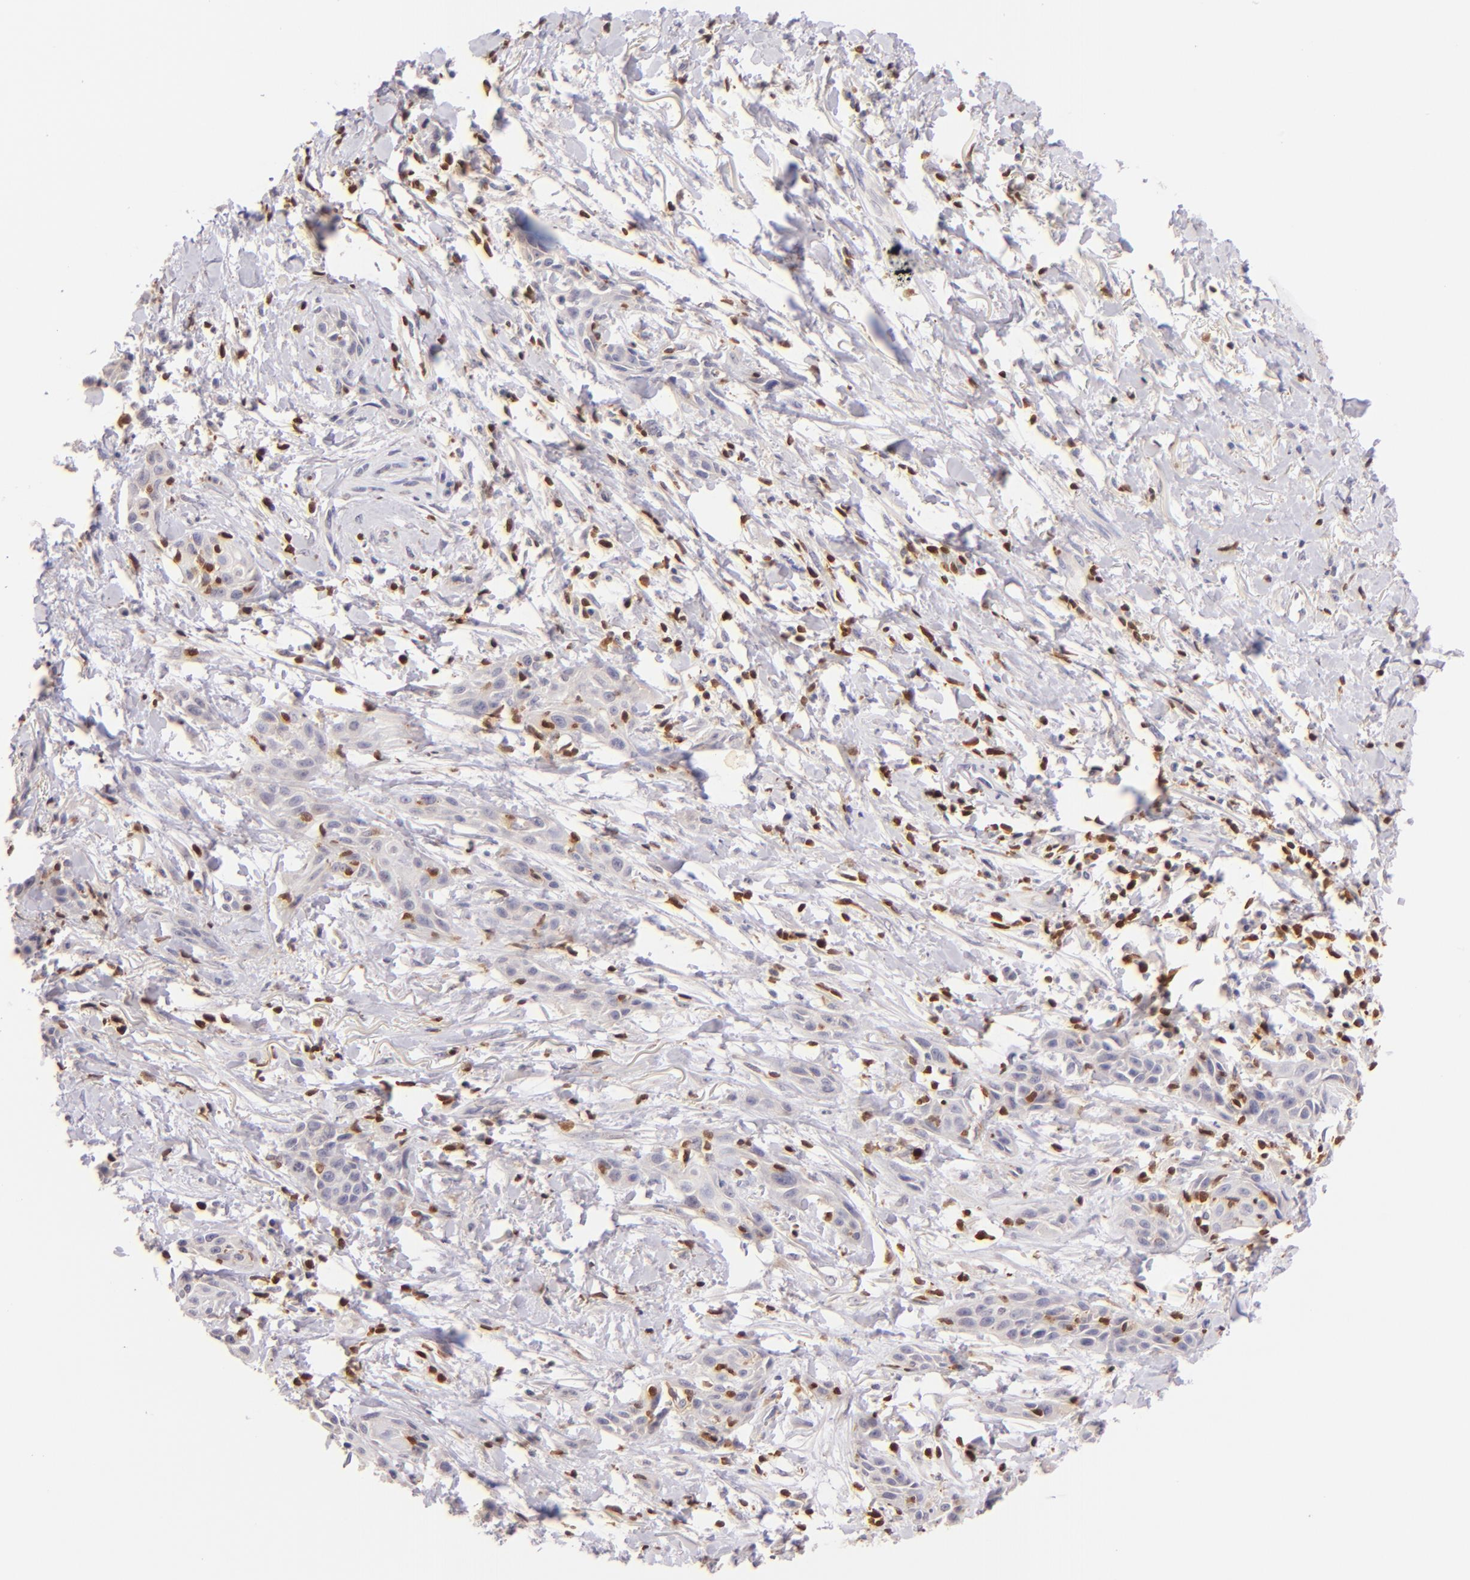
{"staining": {"intensity": "weak", "quantity": "25%-75%", "location": "cytoplasmic/membranous"}, "tissue": "skin cancer", "cell_type": "Tumor cells", "image_type": "cancer", "snomed": [{"axis": "morphology", "description": "Squamous cell carcinoma, NOS"}, {"axis": "topography", "description": "Skin"}, {"axis": "topography", "description": "Anal"}], "caption": "A brown stain shows weak cytoplasmic/membranous positivity of a protein in human skin cancer tumor cells.", "gene": "ZAP70", "patient": {"sex": "male", "age": 64}}